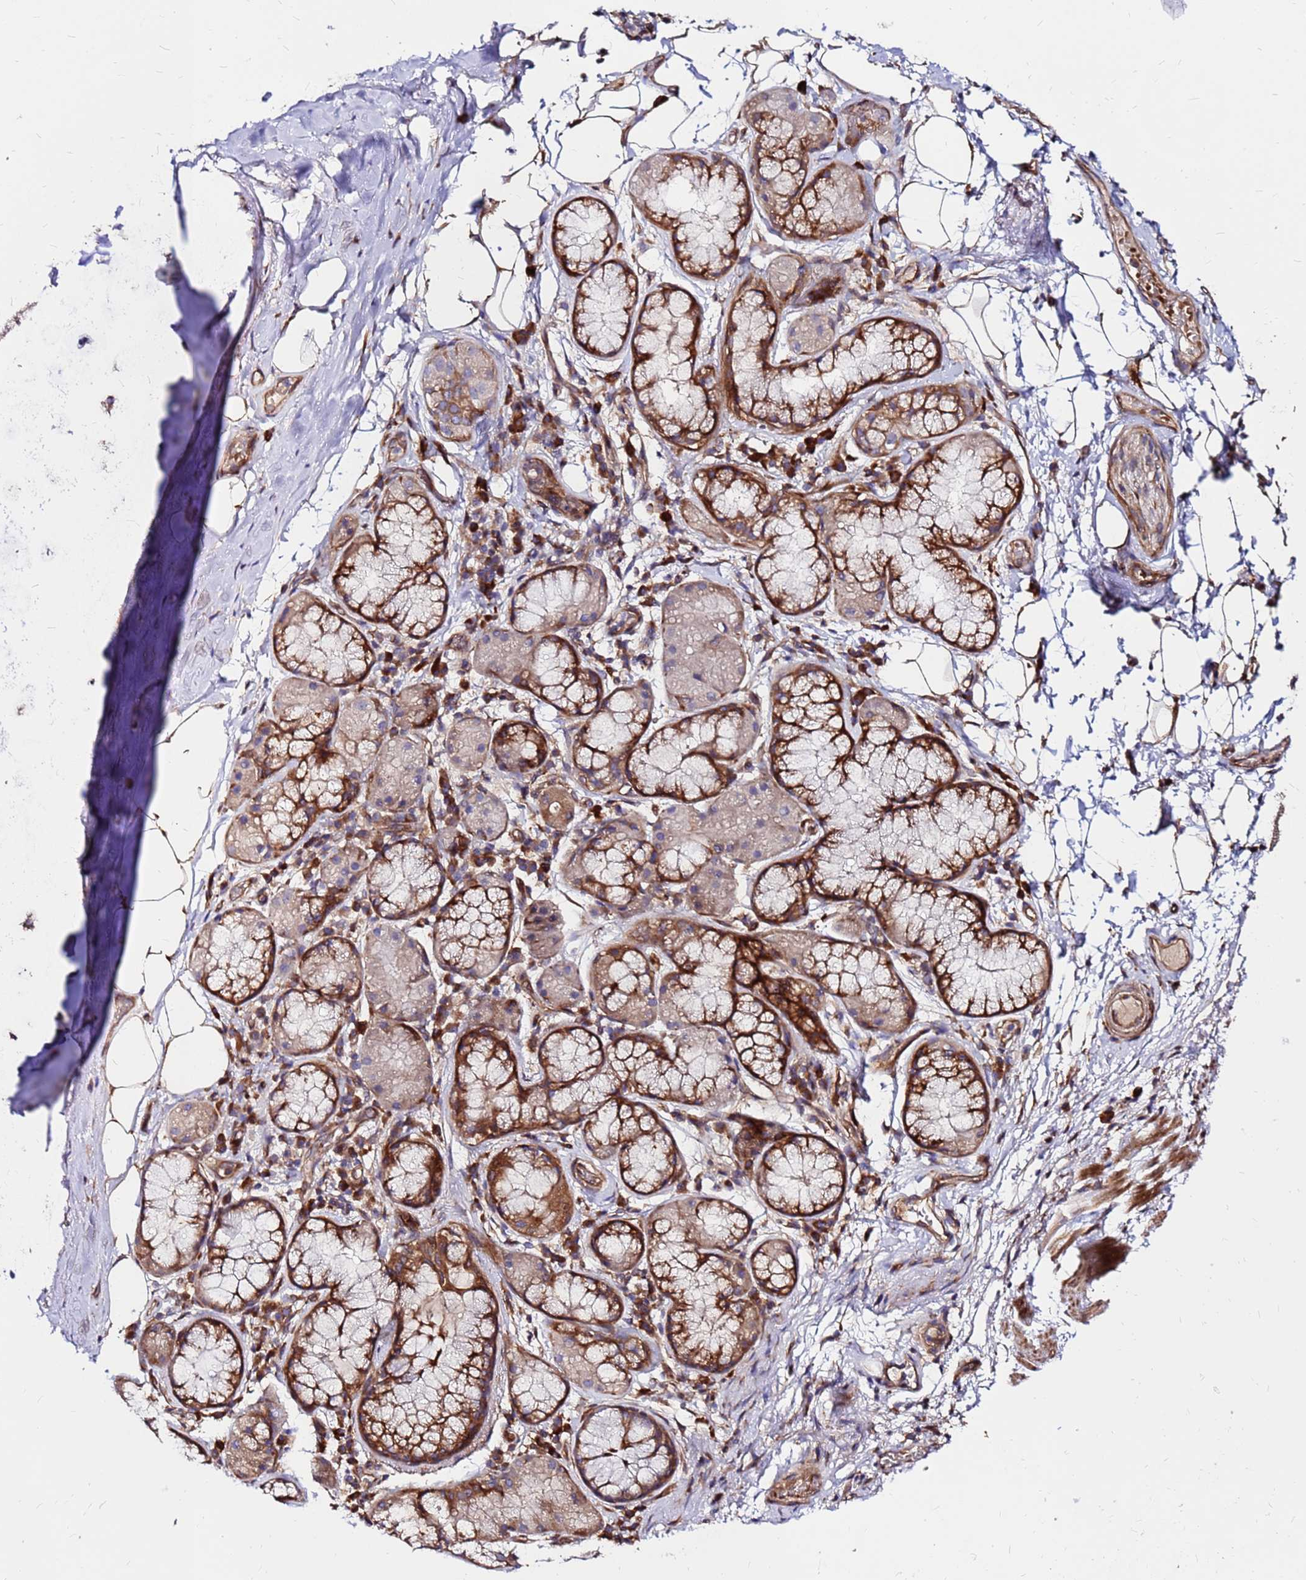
{"staining": {"intensity": "strong", "quantity": ">75%", "location": "cytoplasmic/membranous"}, "tissue": "adipose tissue", "cell_type": "Adipocytes", "image_type": "normal", "snomed": [{"axis": "morphology", "description": "Normal tissue, NOS"}, {"axis": "topography", "description": "Lymph node"}, {"axis": "topography", "description": "Cartilage tissue"}, {"axis": "topography", "description": "Bronchus"}], "caption": "Immunohistochemical staining of unremarkable human adipose tissue displays high levels of strong cytoplasmic/membranous positivity in approximately >75% of adipocytes.", "gene": "WWC2", "patient": {"sex": "male", "age": 63}}